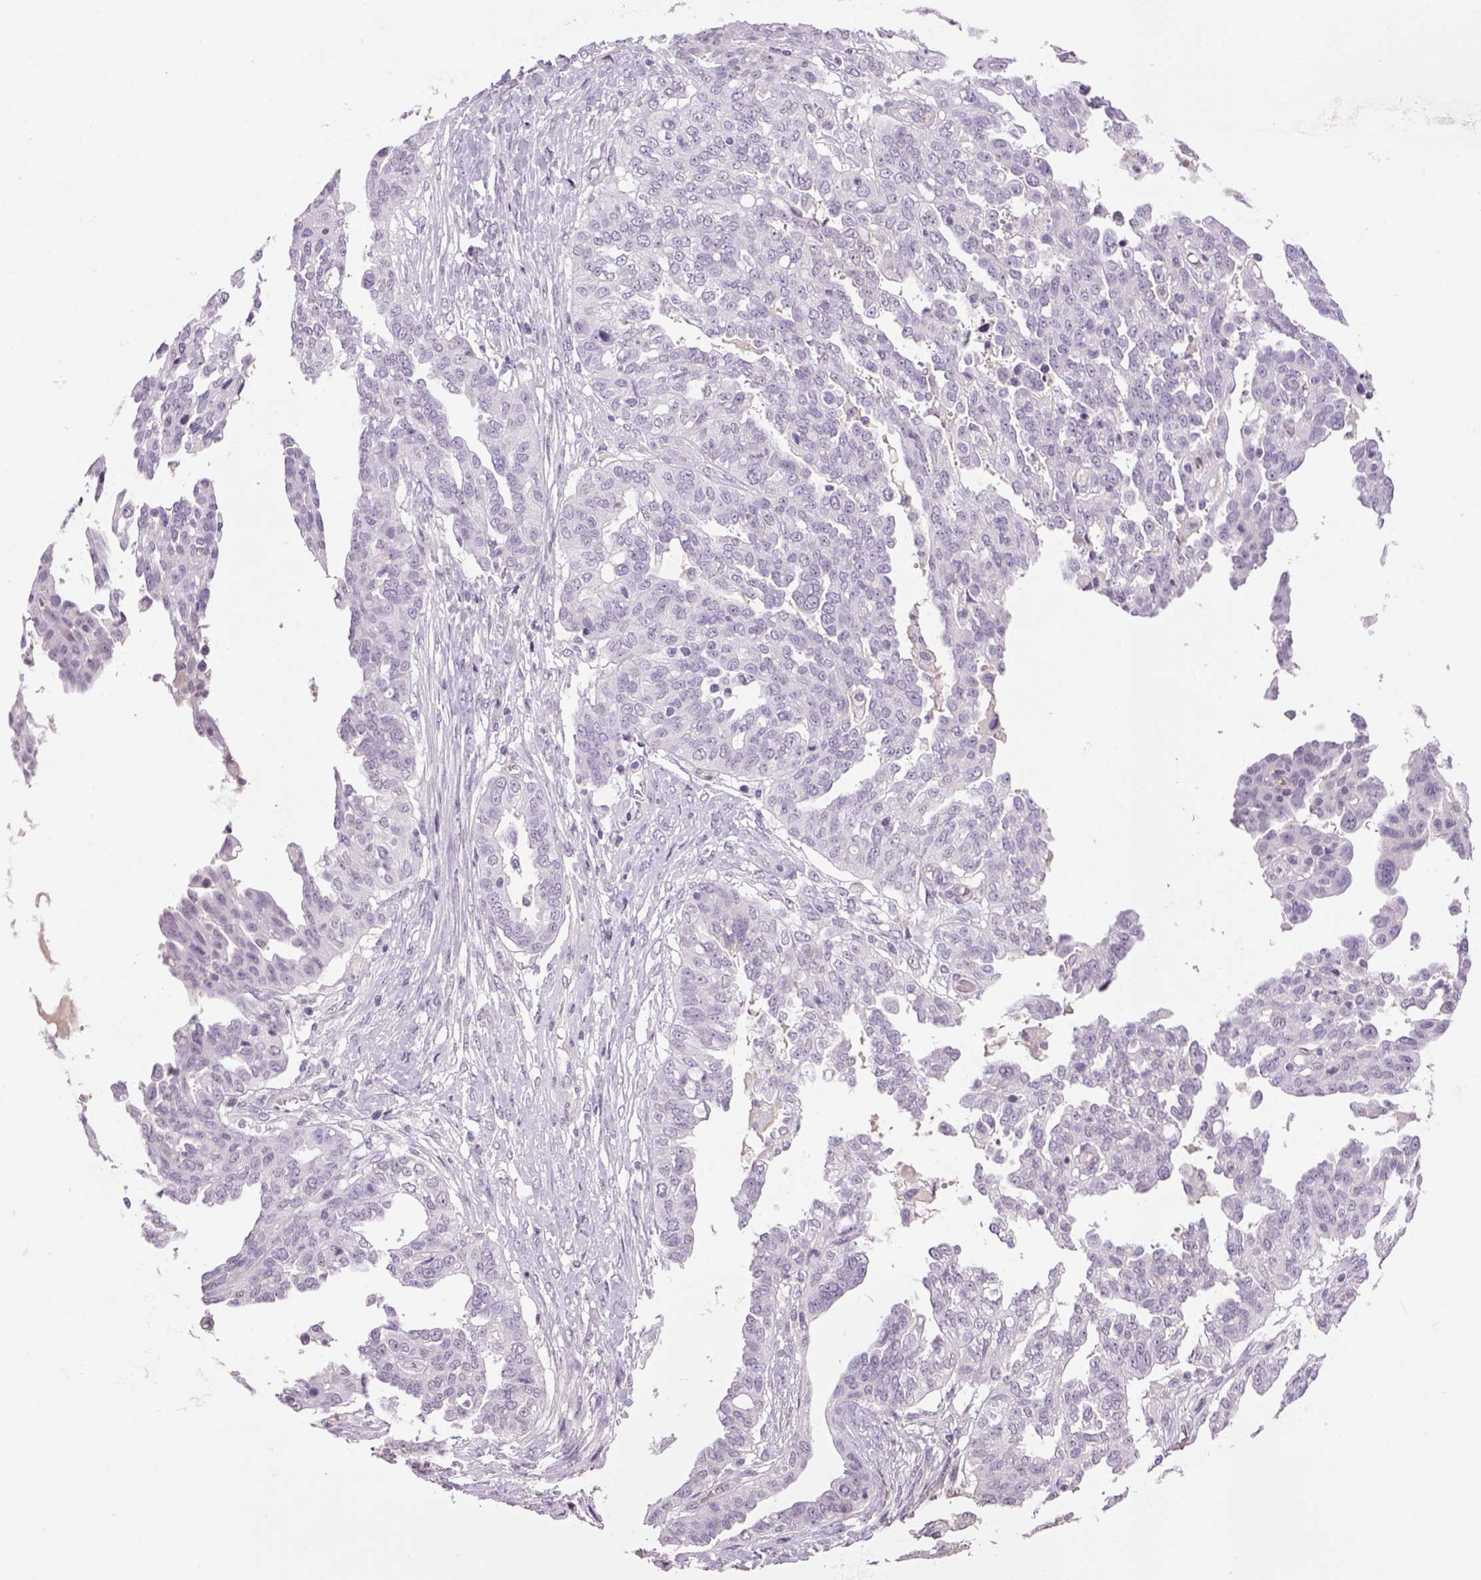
{"staining": {"intensity": "negative", "quantity": "none", "location": "none"}, "tissue": "ovarian cancer", "cell_type": "Tumor cells", "image_type": "cancer", "snomed": [{"axis": "morphology", "description": "Cystadenocarcinoma, serous, NOS"}, {"axis": "topography", "description": "Ovary"}], "caption": "Tumor cells show no significant protein positivity in ovarian cancer (serous cystadenocarcinoma).", "gene": "PRRT1", "patient": {"sex": "female", "age": 67}}